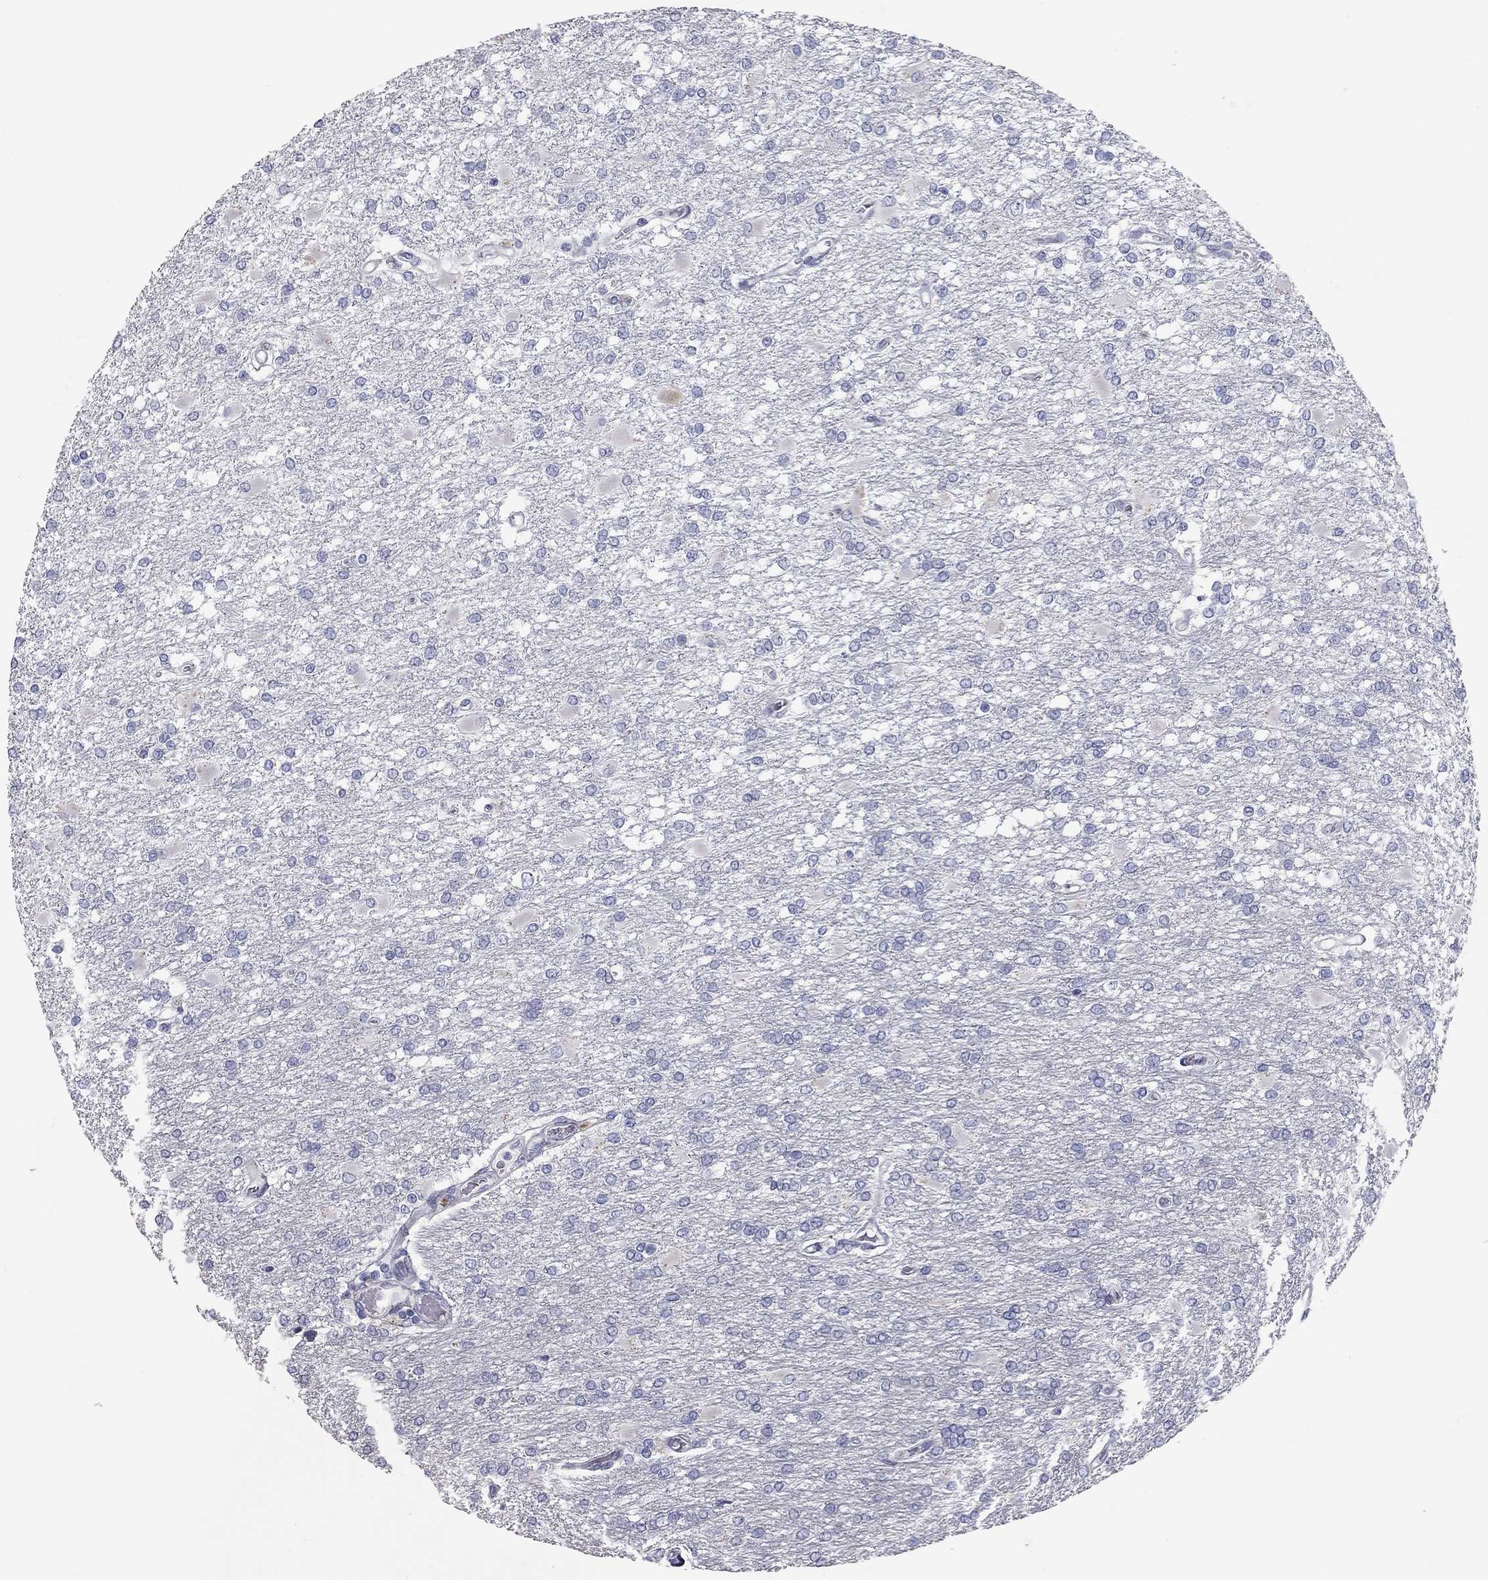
{"staining": {"intensity": "negative", "quantity": "none", "location": "none"}, "tissue": "glioma", "cell_type": "Tumor cells", "image_type": "cancer", "snomed": [{"axis": "morphology", "description": "Glioma, malignant, High grade"}, {"axis": "topography", "description": "Cerebral cortex"}], "caption": "IHC photomicrograph of neoplastic tissue: human glioma stained with DAB demonstrates no significant protein positivity in tumor cells.", "gene": "XAGE2", "patient": {"sex": "male", "age": 79}}